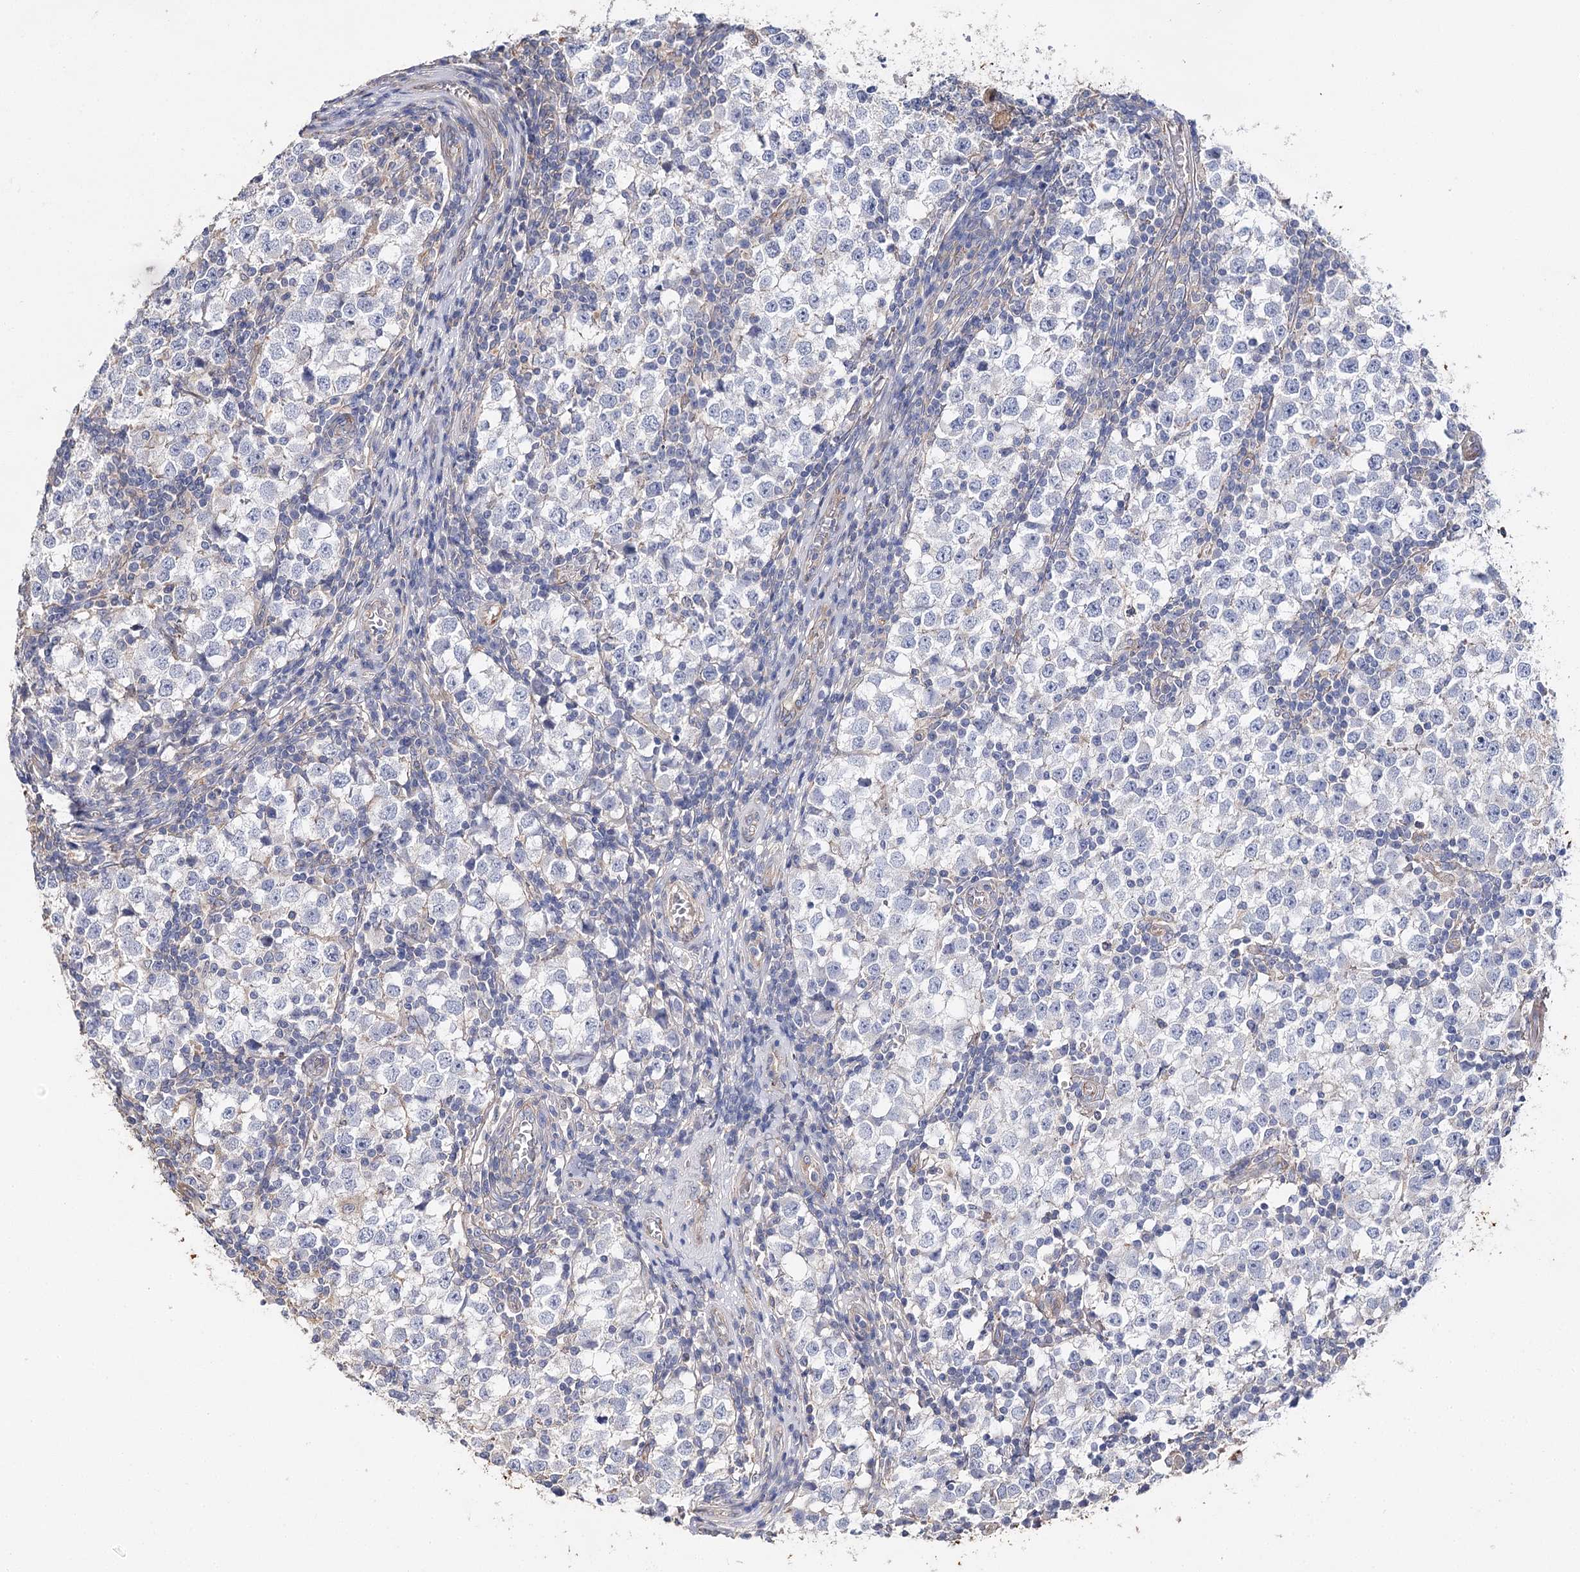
{"staining": {"intensity": "negative", "quantity": "none", "location": "none"}, "tissue": "testis cancer", "cell_type": "Tumor cells", "image_type": "cancer", "snomed": [{"axis": "morphology", "description": "Seminoma, NOS"}, {"axis": "topography", "description": "Testis"}], "caption": "DAB (3,3'-diaminobenzidine) immunohistochemical staining of testis seminoma exhibits no significant staining in tumor cells.", "gene": "EPYC", "patient": {"sex": "male", "age": 65}}